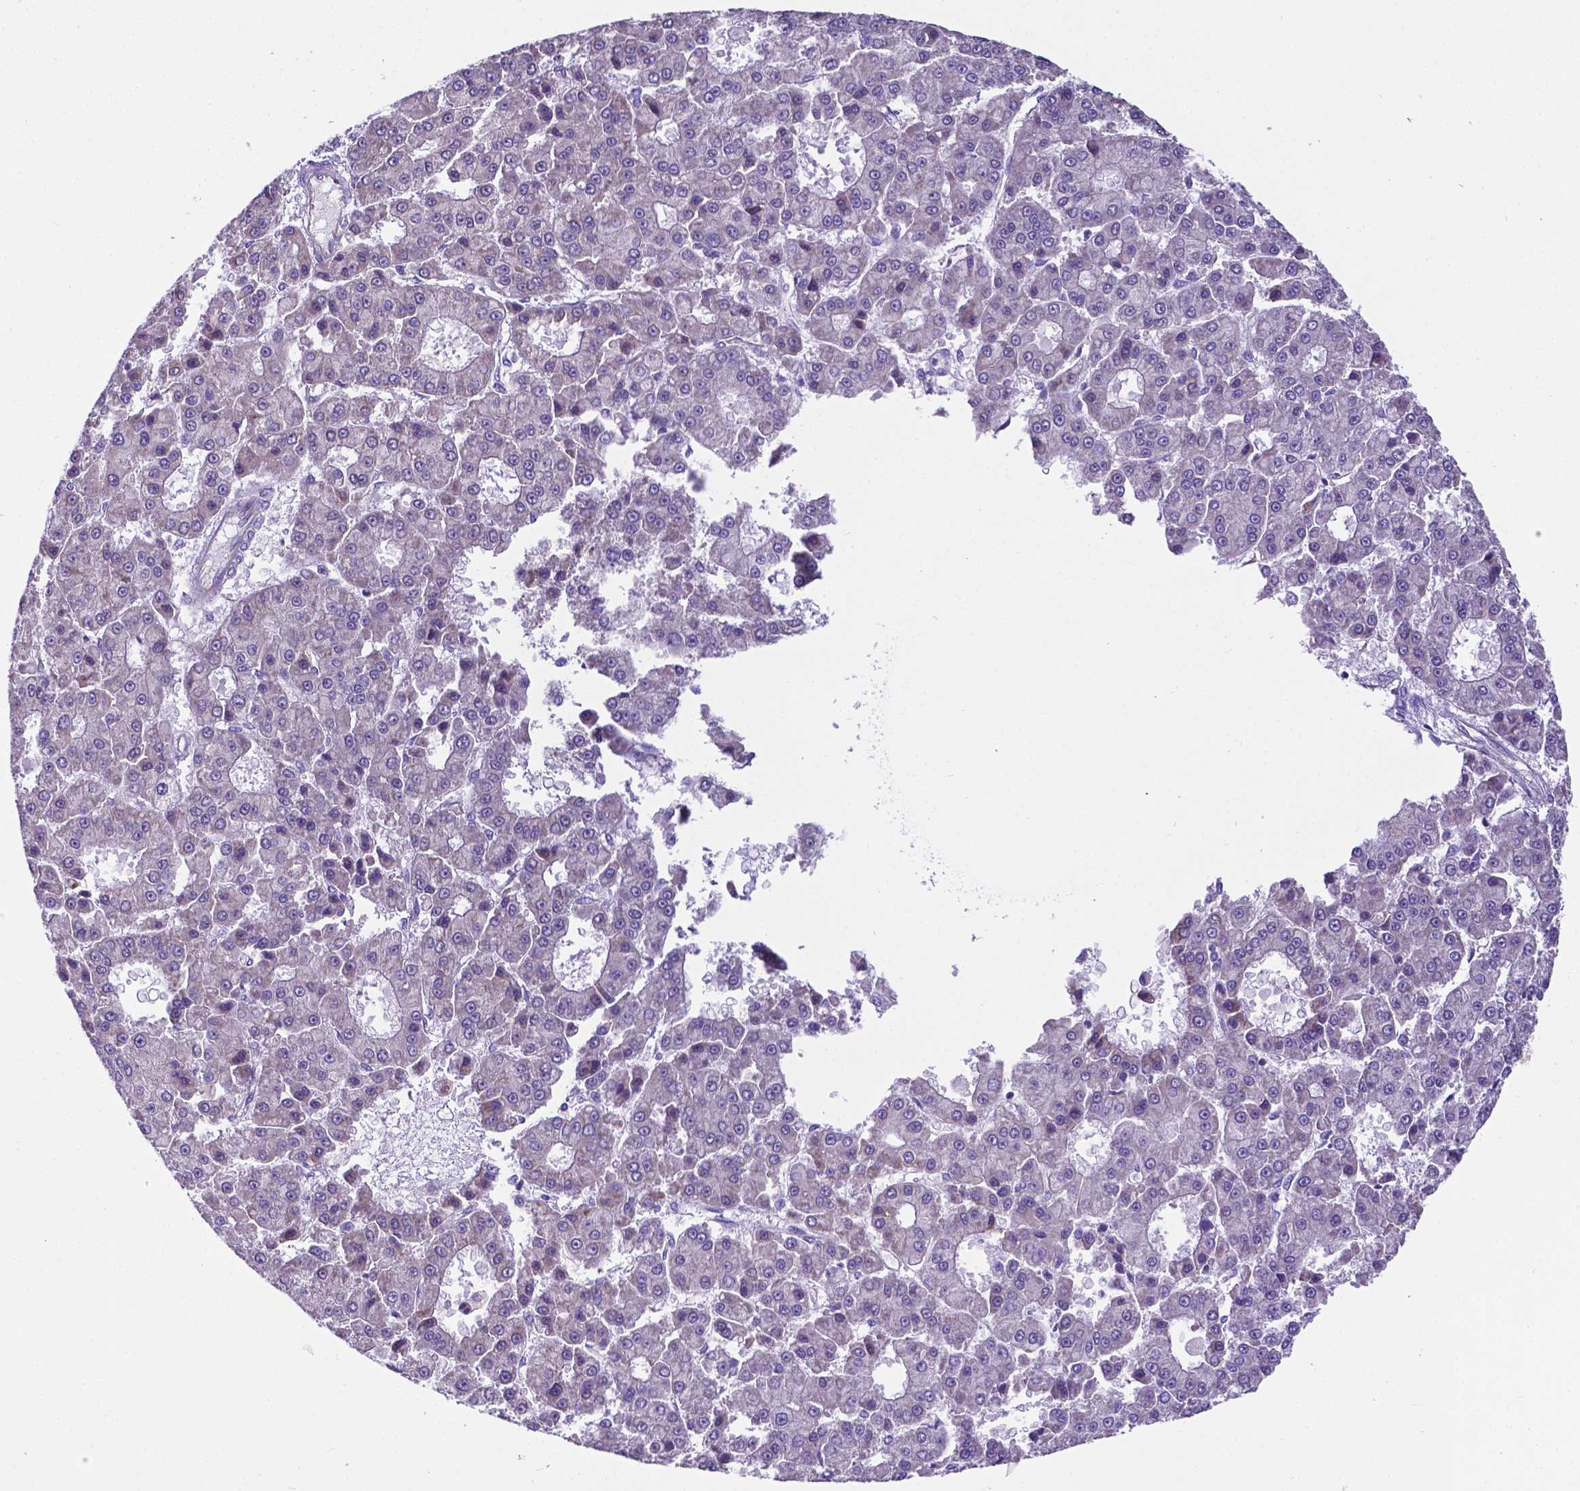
{"staining": {"intensity": "negative", "quantity": "none", "location": "none"}, "tissue": "liver cancer", "cell_type": "Tumor cells", "image_type": "cancer", "snomed": [{"axis": "morphology", "description": "Carcinoma, Hepatocellular, NOS"}, {"axis": "topography", "description": "Liver"}], "caption": "This is an immunohistochemistry photomicrograph of human liver cancer (hepatocellular carcinoma). There is no expression in tumor cells.", "gene": "RPL6", "patient": {"sex": "male", "age": 70}}